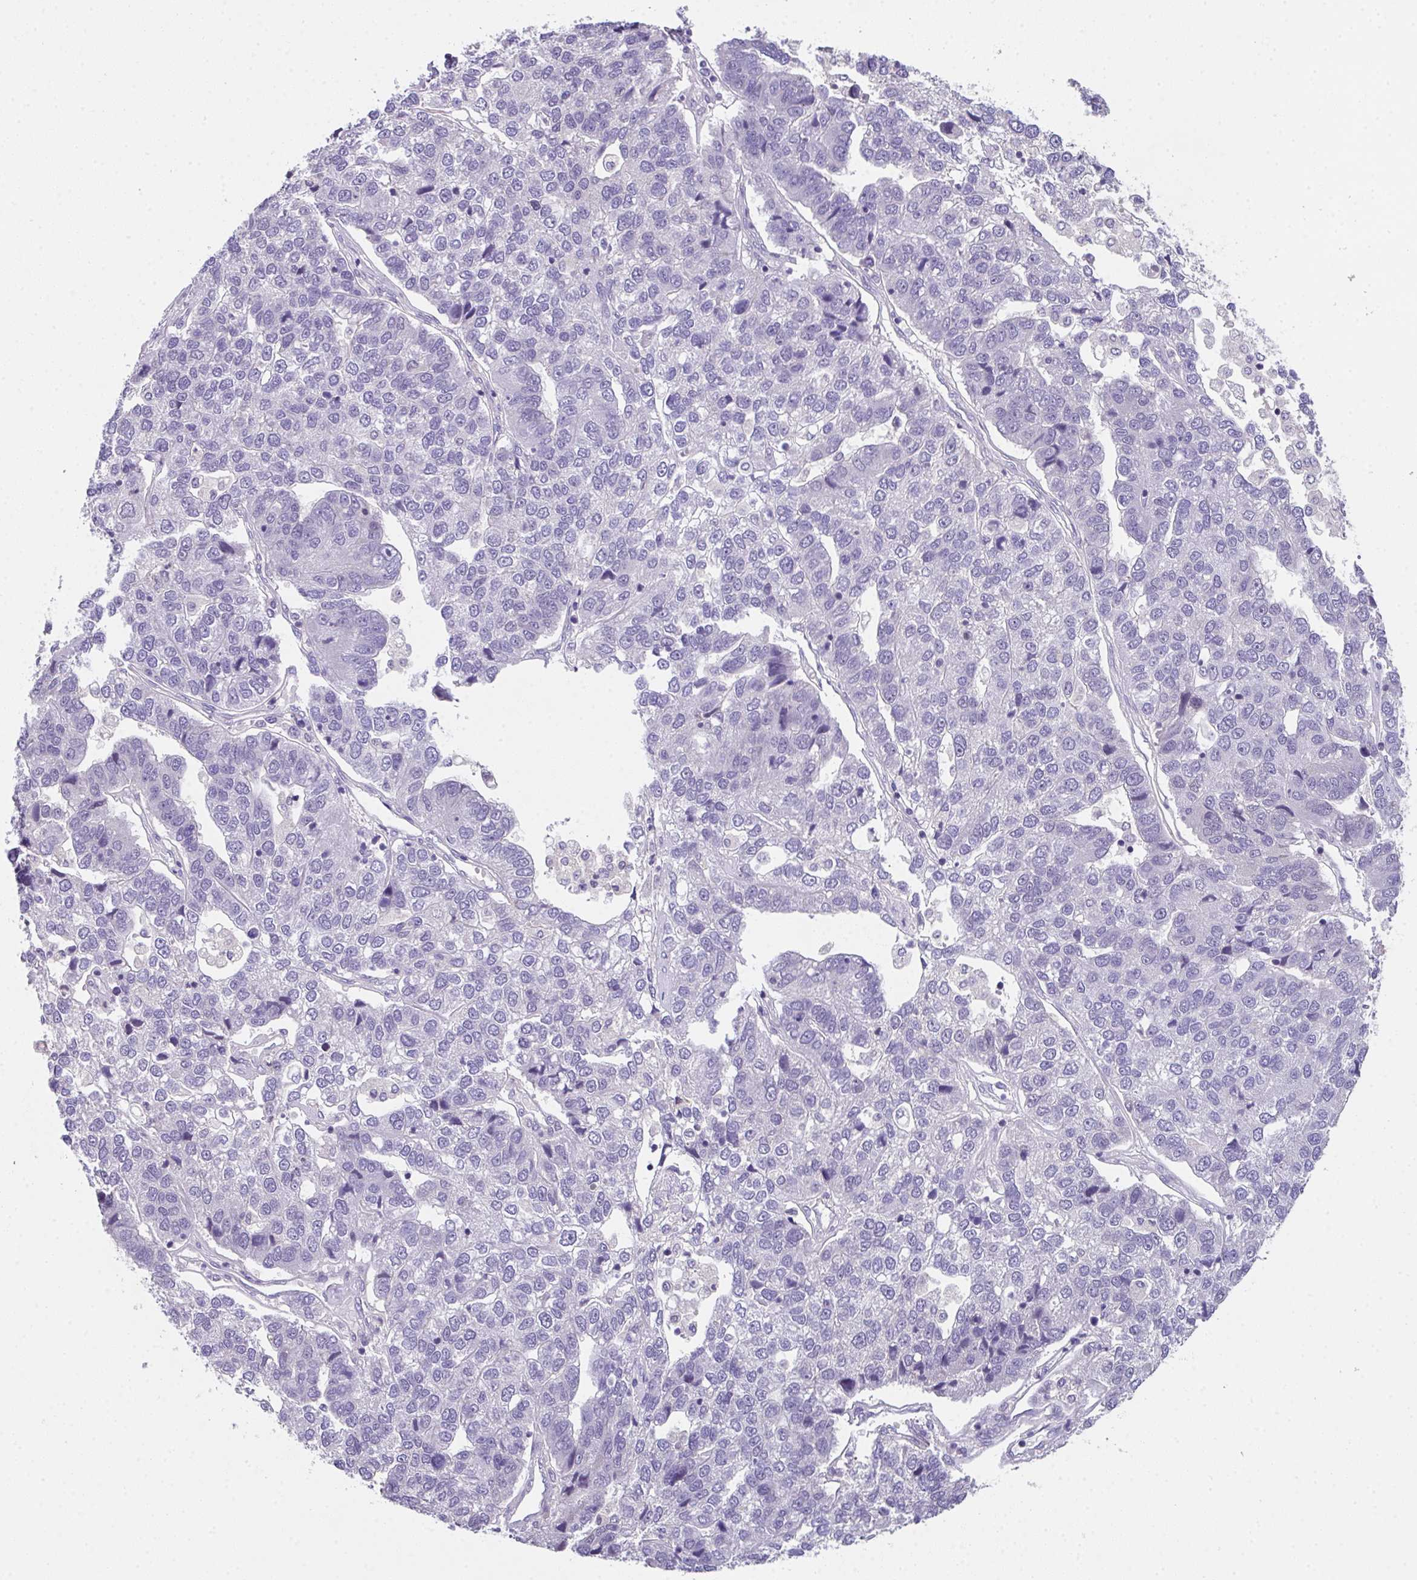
{"staining": {"intensity": "negative", "quantity": "none", "location": "none"}, "tissue": "pancreatic cancer", "cell_type": "Tumor cells", "image_type": "cancer", "snomed": [{"axis": "morphology", "description": "Adenocarcinoma, NOS"}, {"axis": "topography", "description": "Pancreas"}], "caption": "This micrograph is of pancreatic adenocarcinoma stained with immunohistochemistry to label a protein in brown with the nuclei are counter-stained blue. There is no positivity in tumor cells.", "gene": "GLTPD2", "patient": {"sex": "female", "age": 61}}